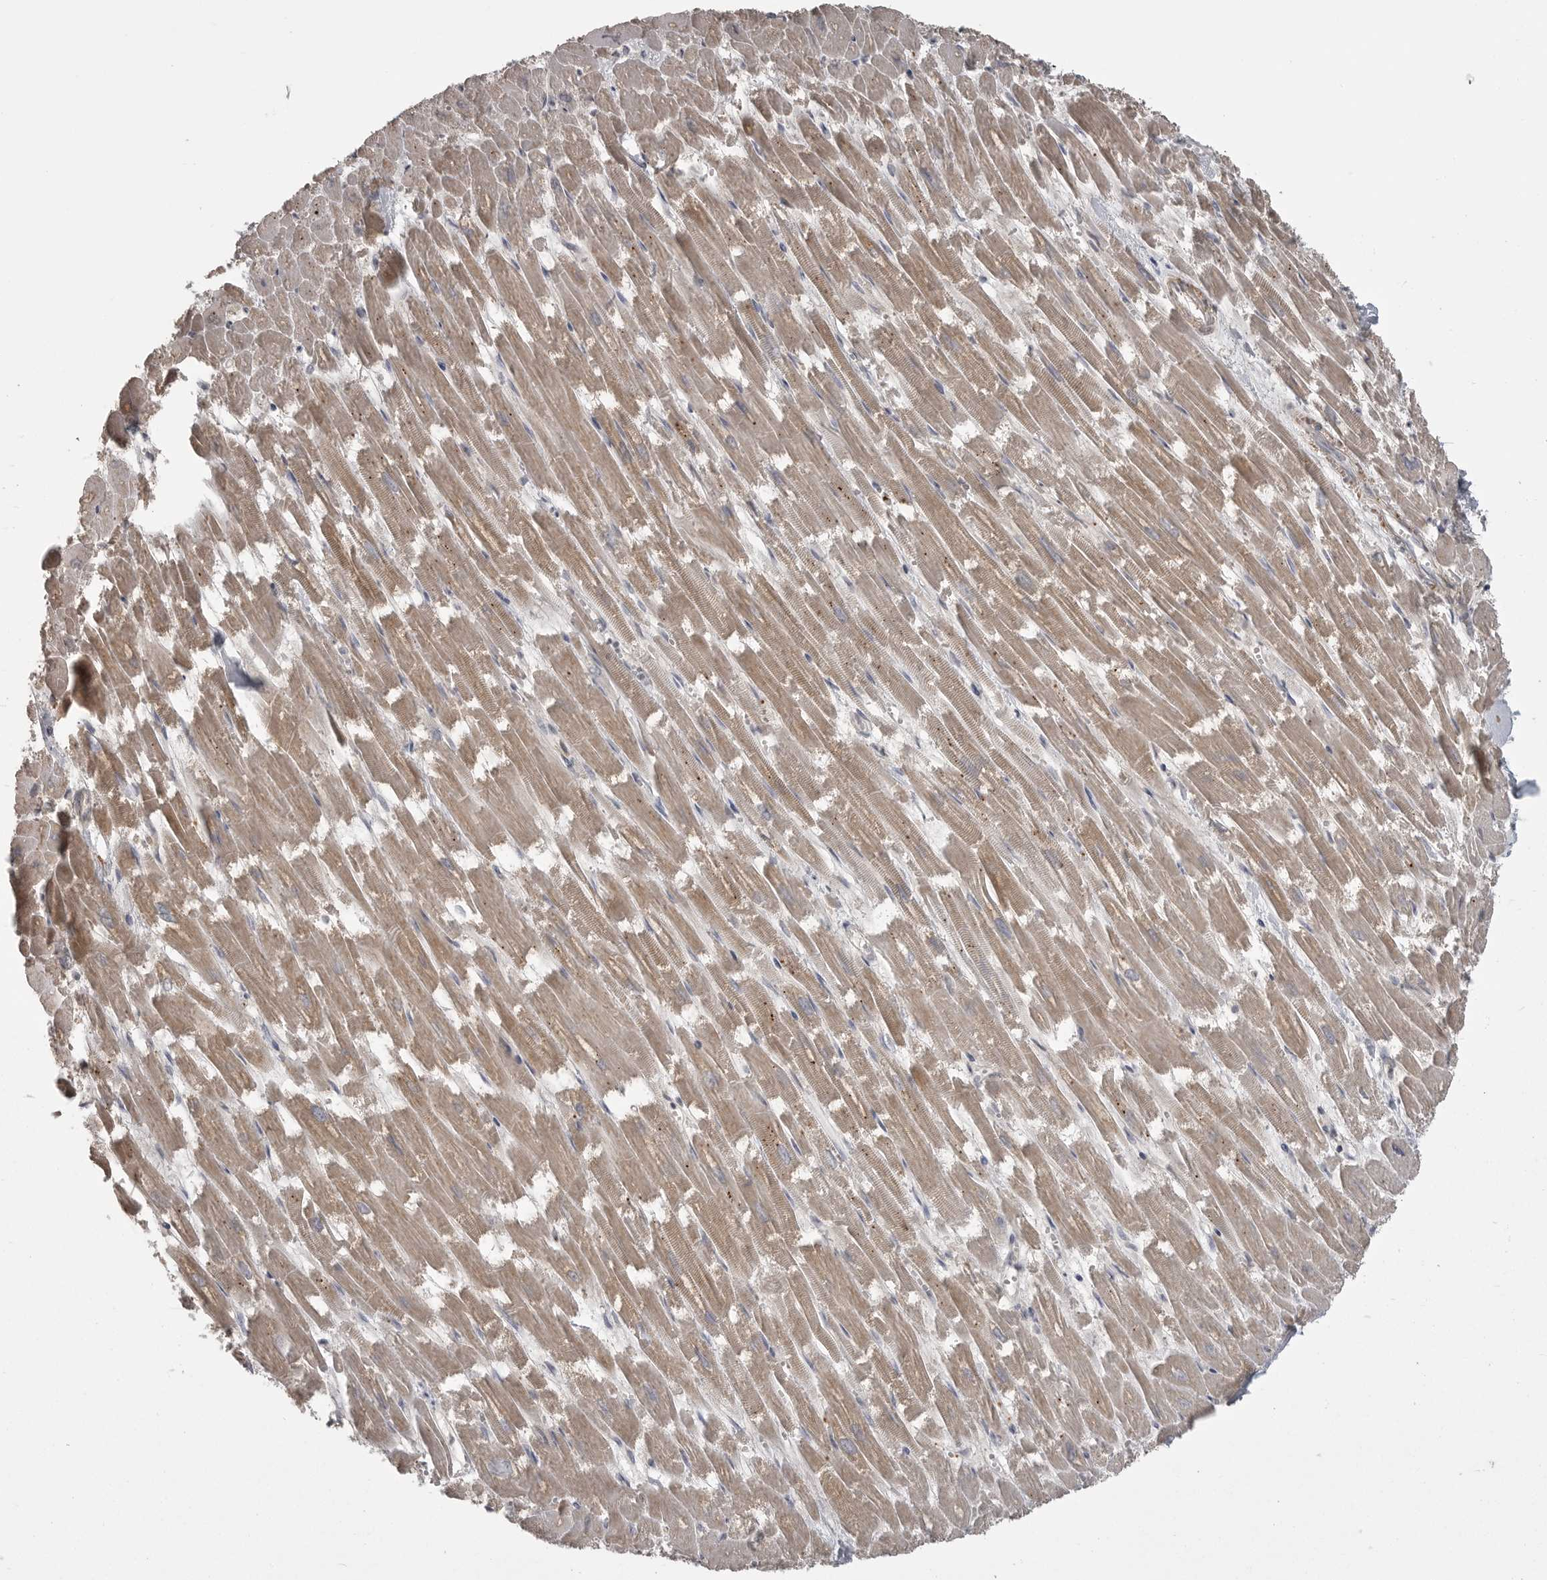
{"staining": {"intensity": "moderate", "quantity": "25%-75%", "location": "cytoplasmic/membranous"}, "tissue": "heart muscle", "cell_type": "Cardiomyocytes", "image_type": "normal", "snomed": [{"axis": "morphology", "description": "Normal tissue, NOS"}, {"axis": "topography", "description": "Heart"}], "caption": "Brown immunohistochemical staining in normal heart muscle reveals moderate cytoplasmic/membranous expression in about 25%-75% of cardiomyocytes. (DAB (3,3'-diaminobenzidine) IHC with brightfield microscopy, high magnification).", "gene": "CMTM6", "patient": {"sex": "male", "age": 54}}